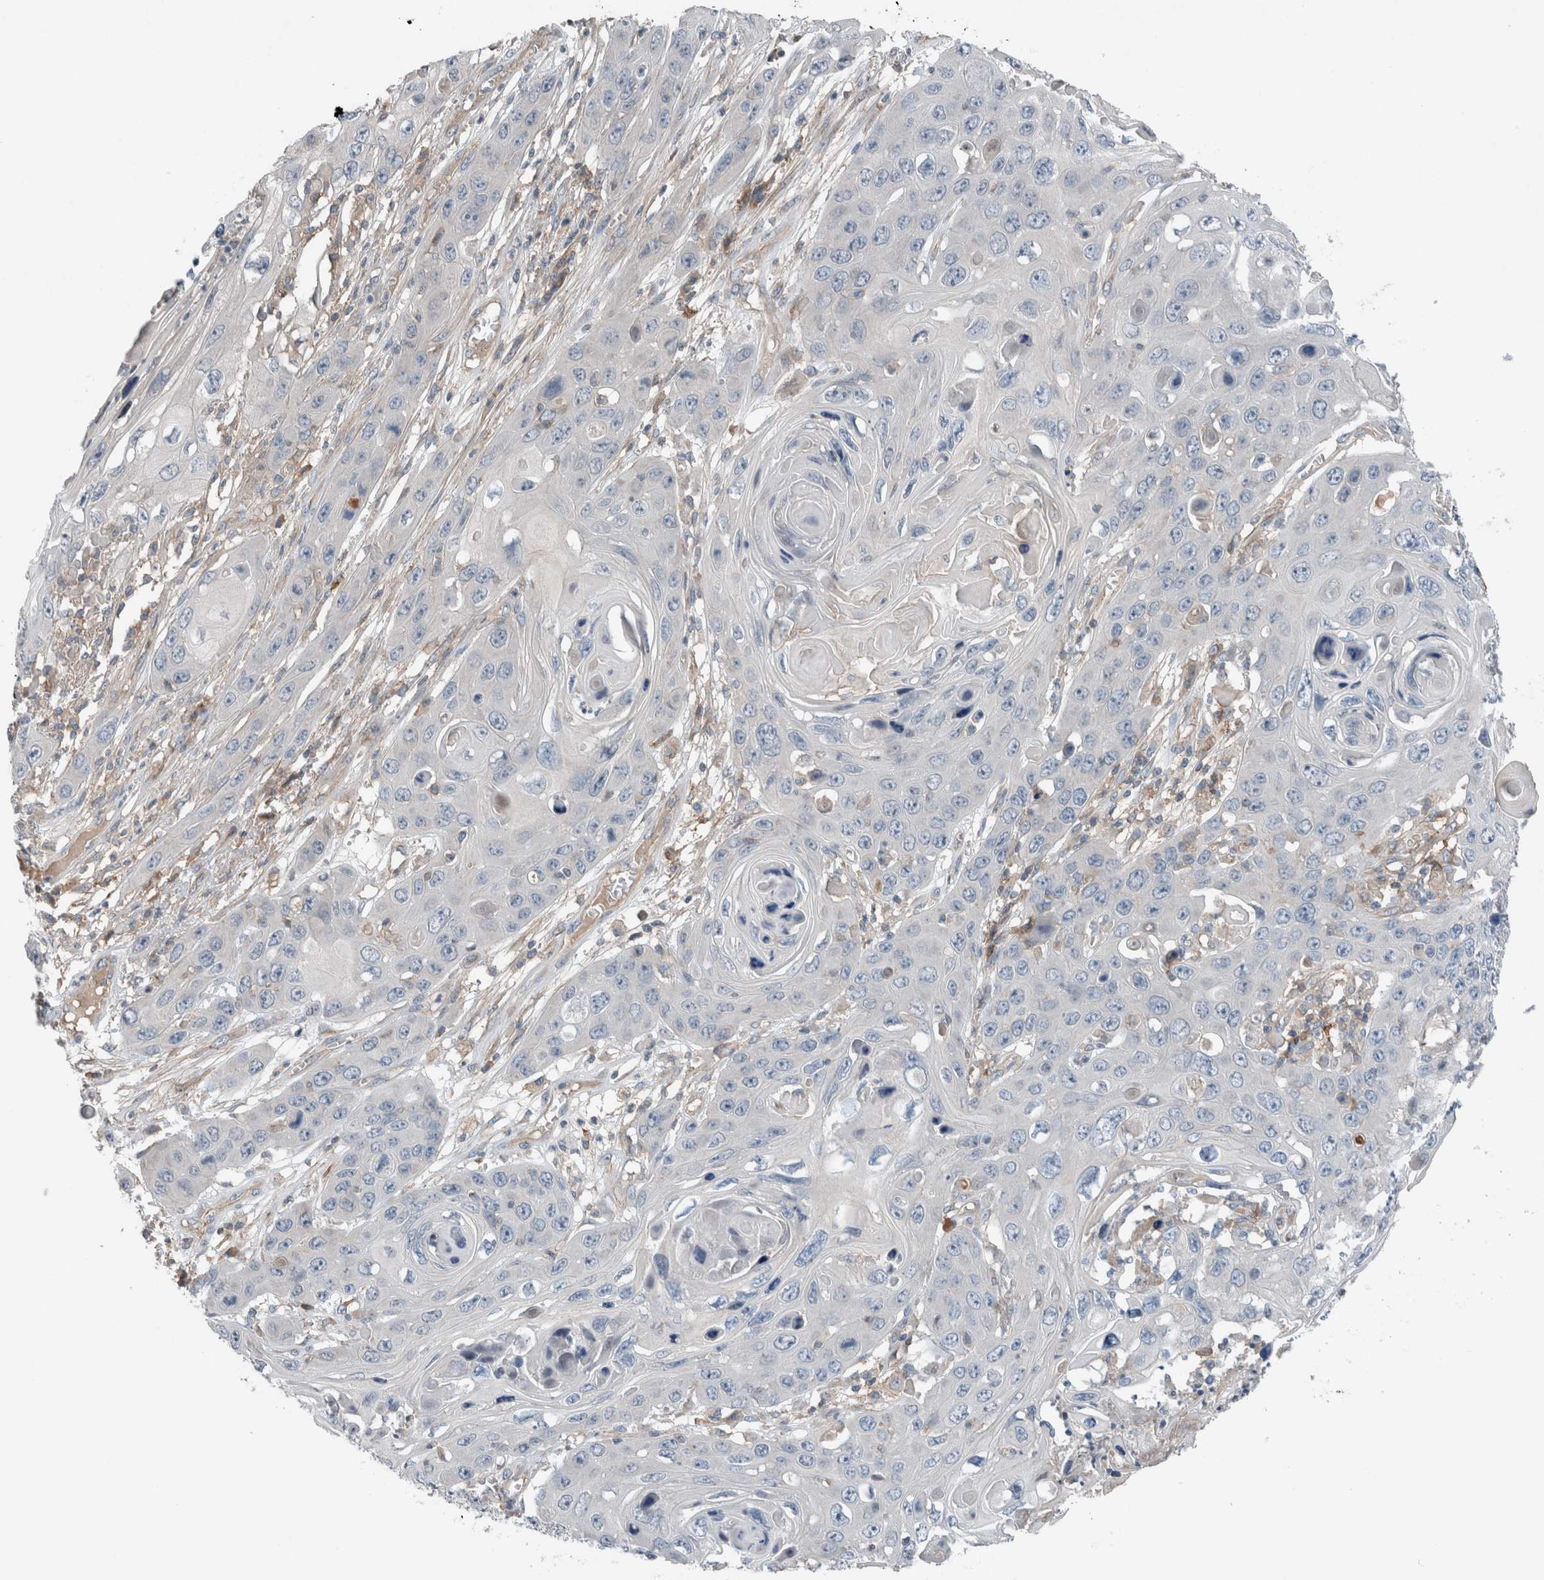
{"staining": {"intensity": "negative", "quantity": "none", "location": "none"}, "tissue": "skin cancer", "cell_type": "Tumor cells", "image_type": "cancer", "snomed": [{"axis": "morphology", "description": "Squamous cell carcinoma, NOS"}, {"axis": "topography", "description": "Skin"}], "caption": "Immunohistochemical staining of skin cancer (squamous cell carcinoma) reveals no significant staining in tumor cells.", "gene": "UGCG", "patient": {"sex": "male", "age": 55}}